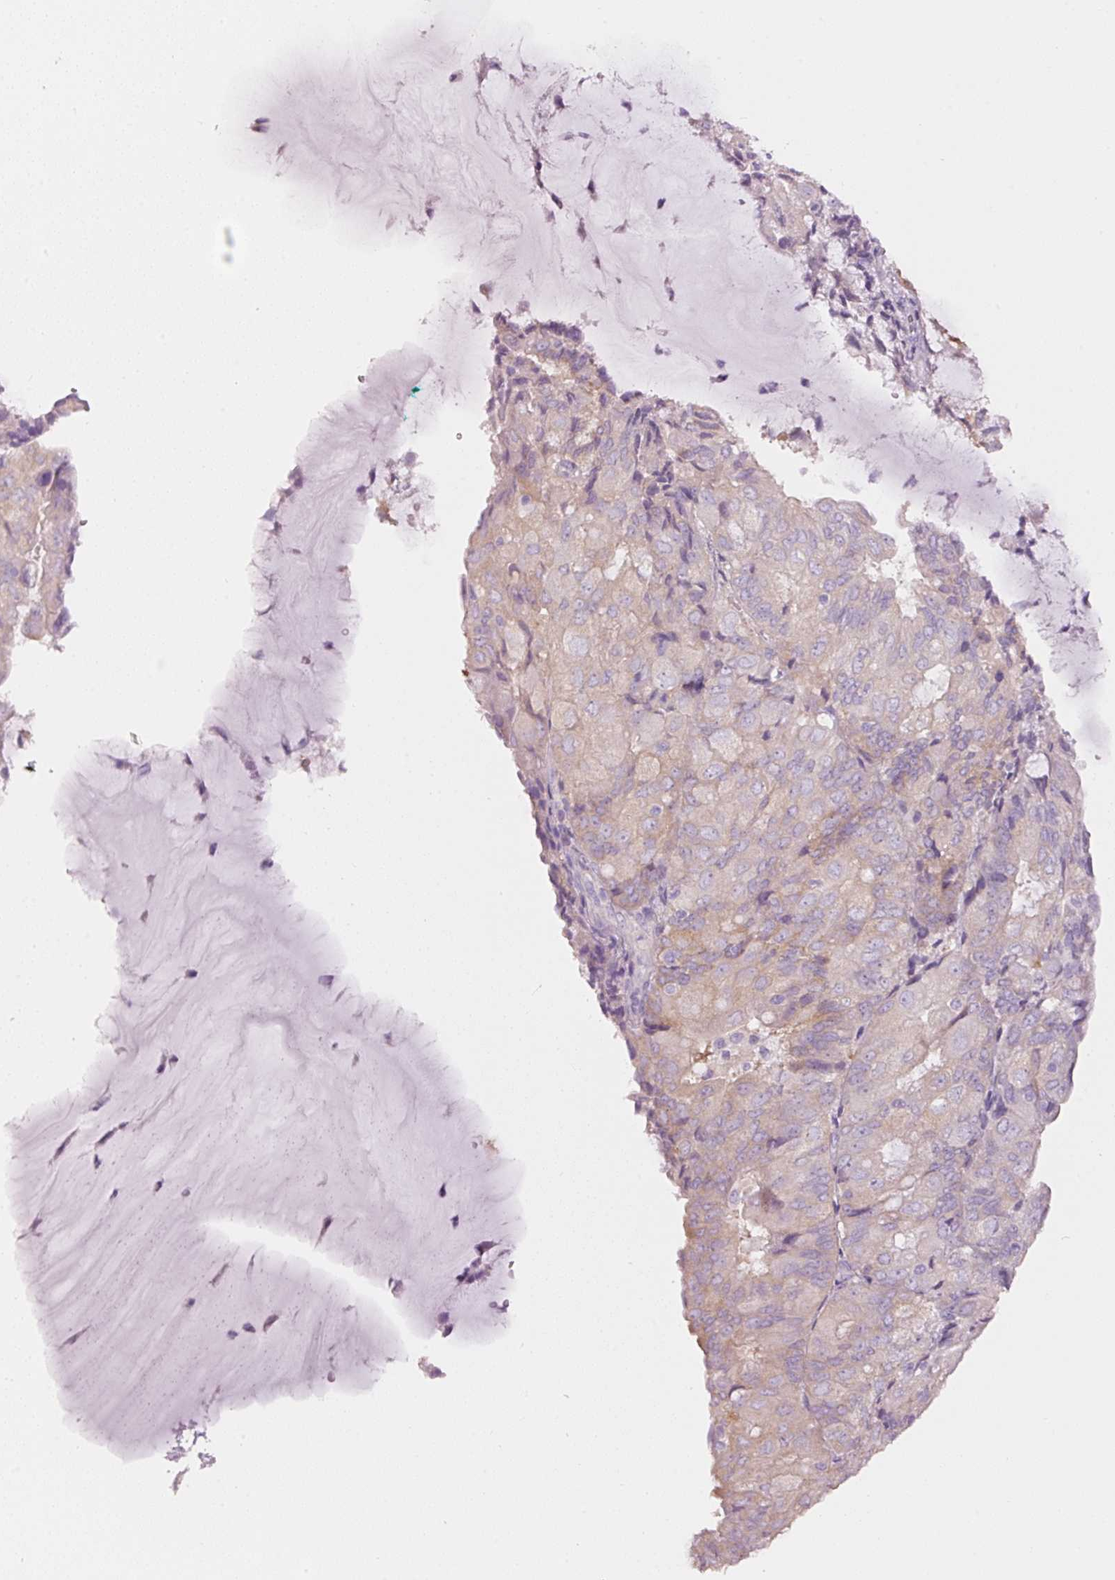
{"staining": {"intensity": "moderate", "quantity": "25%-75%", "location": "cytoplasmic/membranous"}, "tissue": "endometrial cancer", "cell_type": "Tumor cells", "image_type": "cancer", "snomed": [{"axis": "morphology", "description": "Adenocarcinoma, NOS"}, {"axis": "topography", "description": "Endometrium"}], "caption": "A brown stain labels moderate cytoplasmic/membranous expression of a protein in human endometrial adenocarcinoma tumor cells. Using DAB (3,3'-diaminobenzidine) (brown) and hematoxylin (blue) stains, captured at high magnification using brightfield microscopy.", "gene": "PDXDC1", "patient": {"sex": "female", "age": 81}}